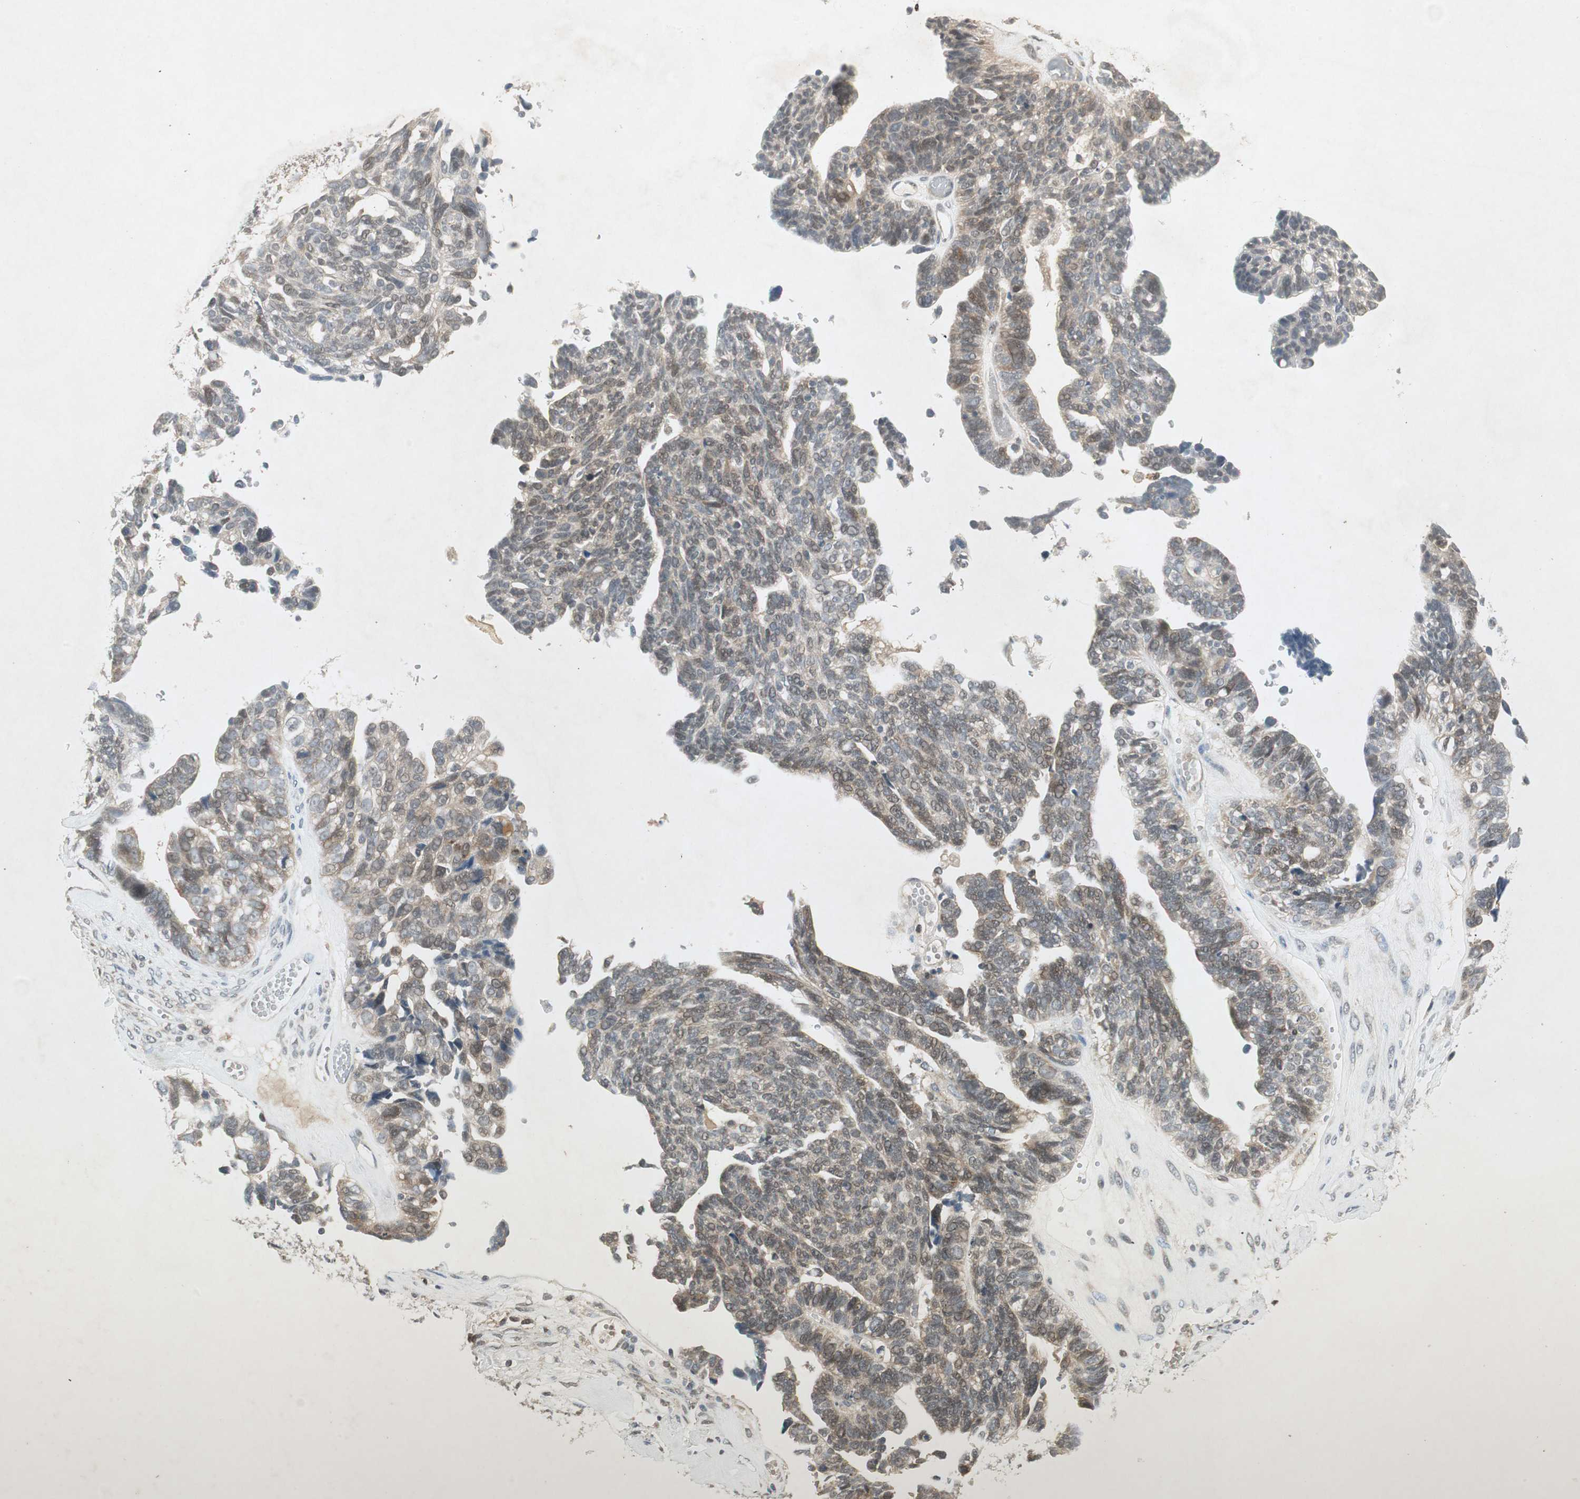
{"staining": {"intensity": "weak", "quantity": "25%-75%", "location": "cytoplasmic/membranous,nuclear"}, "tissue": "ovarian cancer", "cell_type": "Tumor cells", "image_type": "cancer", "snomed": [{"axis": "morphology", "description": "Cystadenocarcinoma, serous, NOS"}, {"axis": "topography", "description": "Ovary"}], "caption": "IHC histopathology image of neoplastic tissue: human ovarian cancer stained using immunohistochemistry displays low levels of weak protein expression localized specifically in the cytoplasmic/membranous and nuclear of tumor cells, appearing as a cytoplasmic/membranous and nuclear brown color.", "gene": "USP2", "patient": {"sex": "female", "age": 79}}